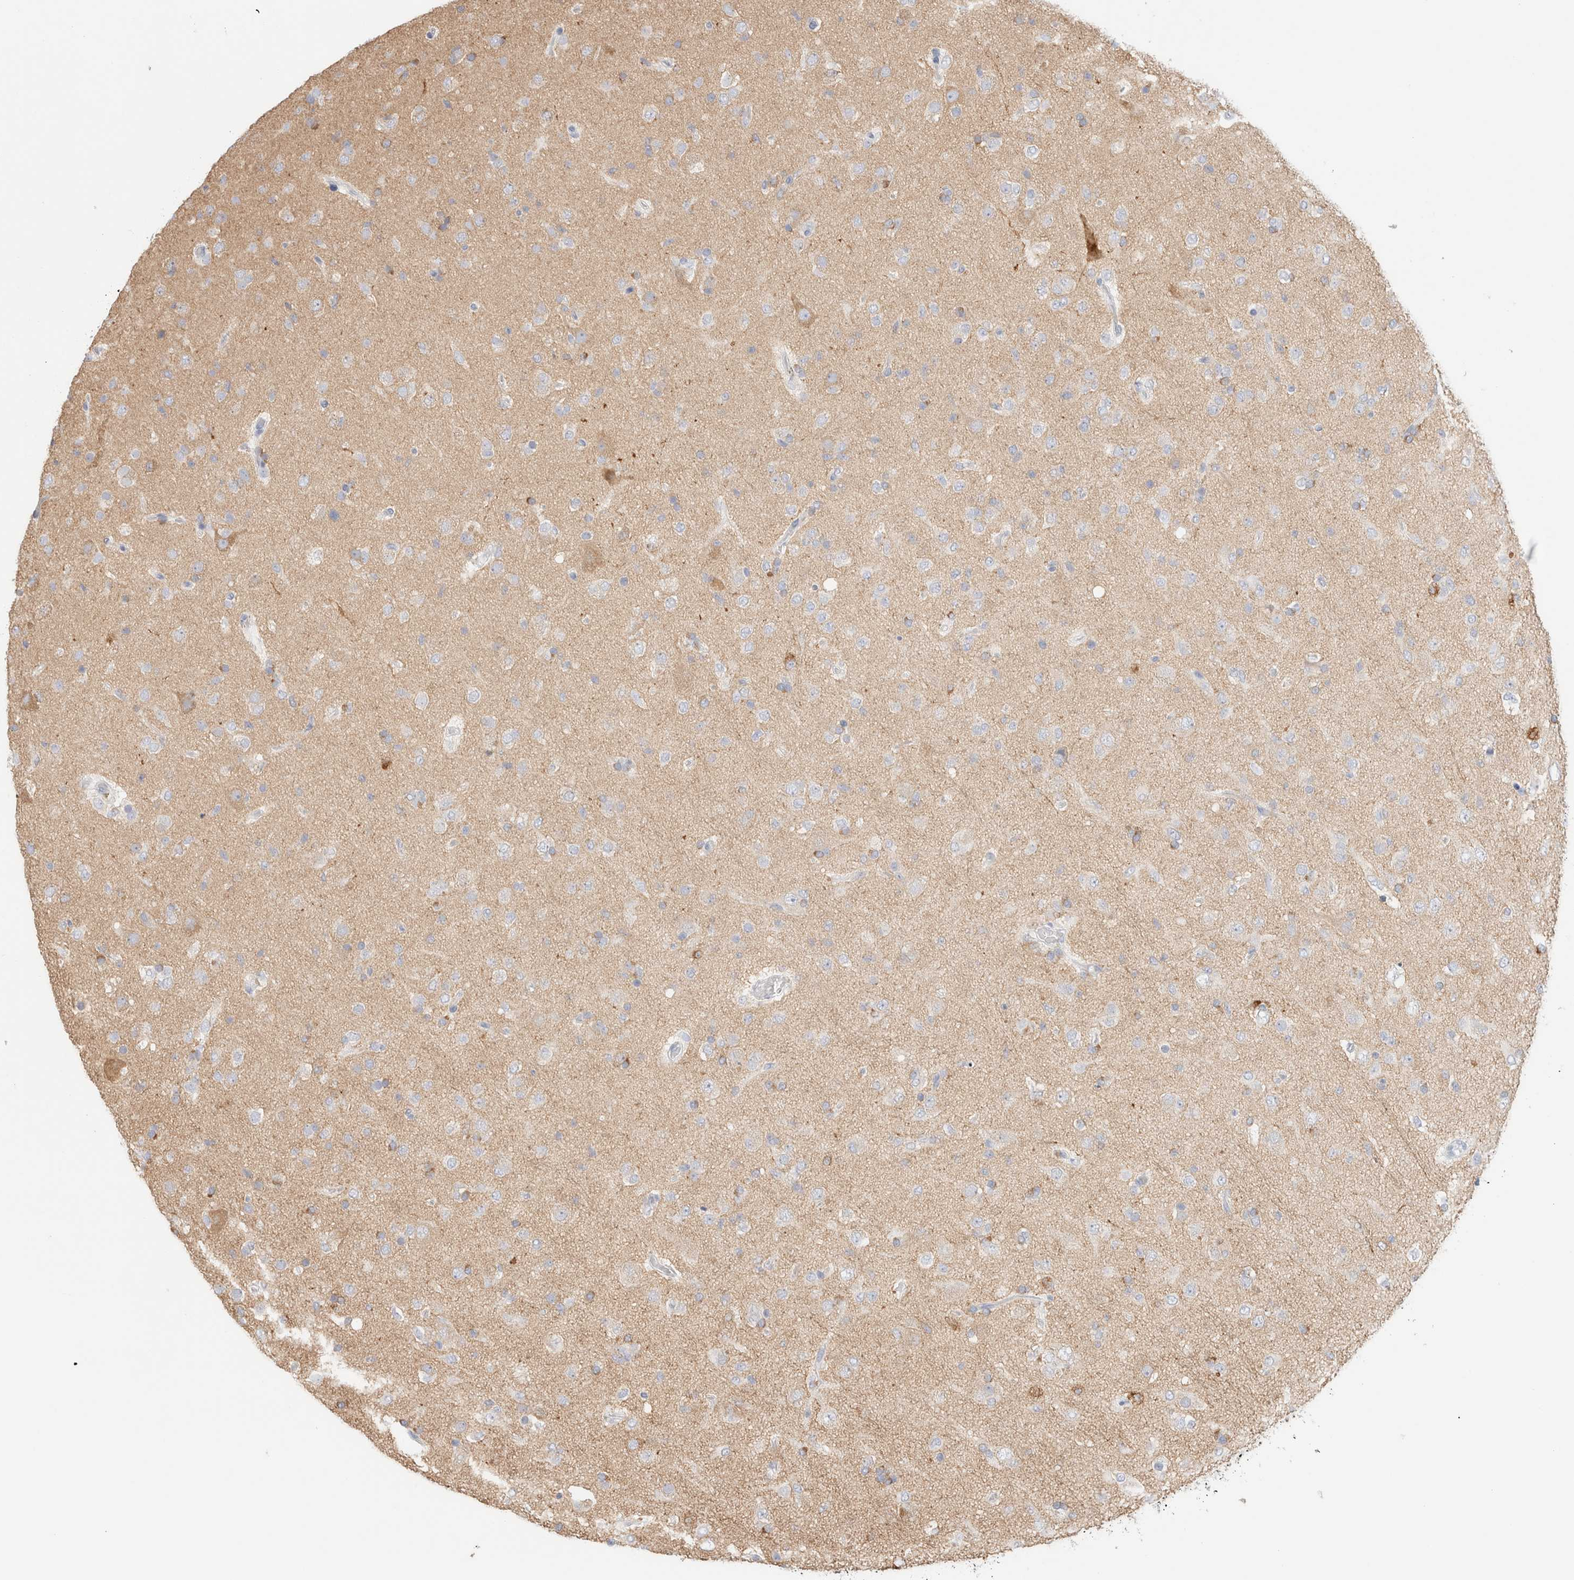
{"staining": {"intensity": "negative", "quantity": "none", "location": "none"}, "tissue": "glioma", "cell_type": "Tumor cells", "image_type": "cancer", "snomed": [{"axis": "morphology", "description": "Glioma, malignant, Low grade"}, {"axis": "topography", "description": "Brain"}], "caption": "Immunohistochemistry (IHC) histopathology image of neoplastic tissue: human malignant low-grade glioma stained with DAB (3,3'-diaminobenzidine) reveals no significant protein expression in tumor cells.", "gene": "RTN4", "patient": {"sex": "male", "age": 65}}